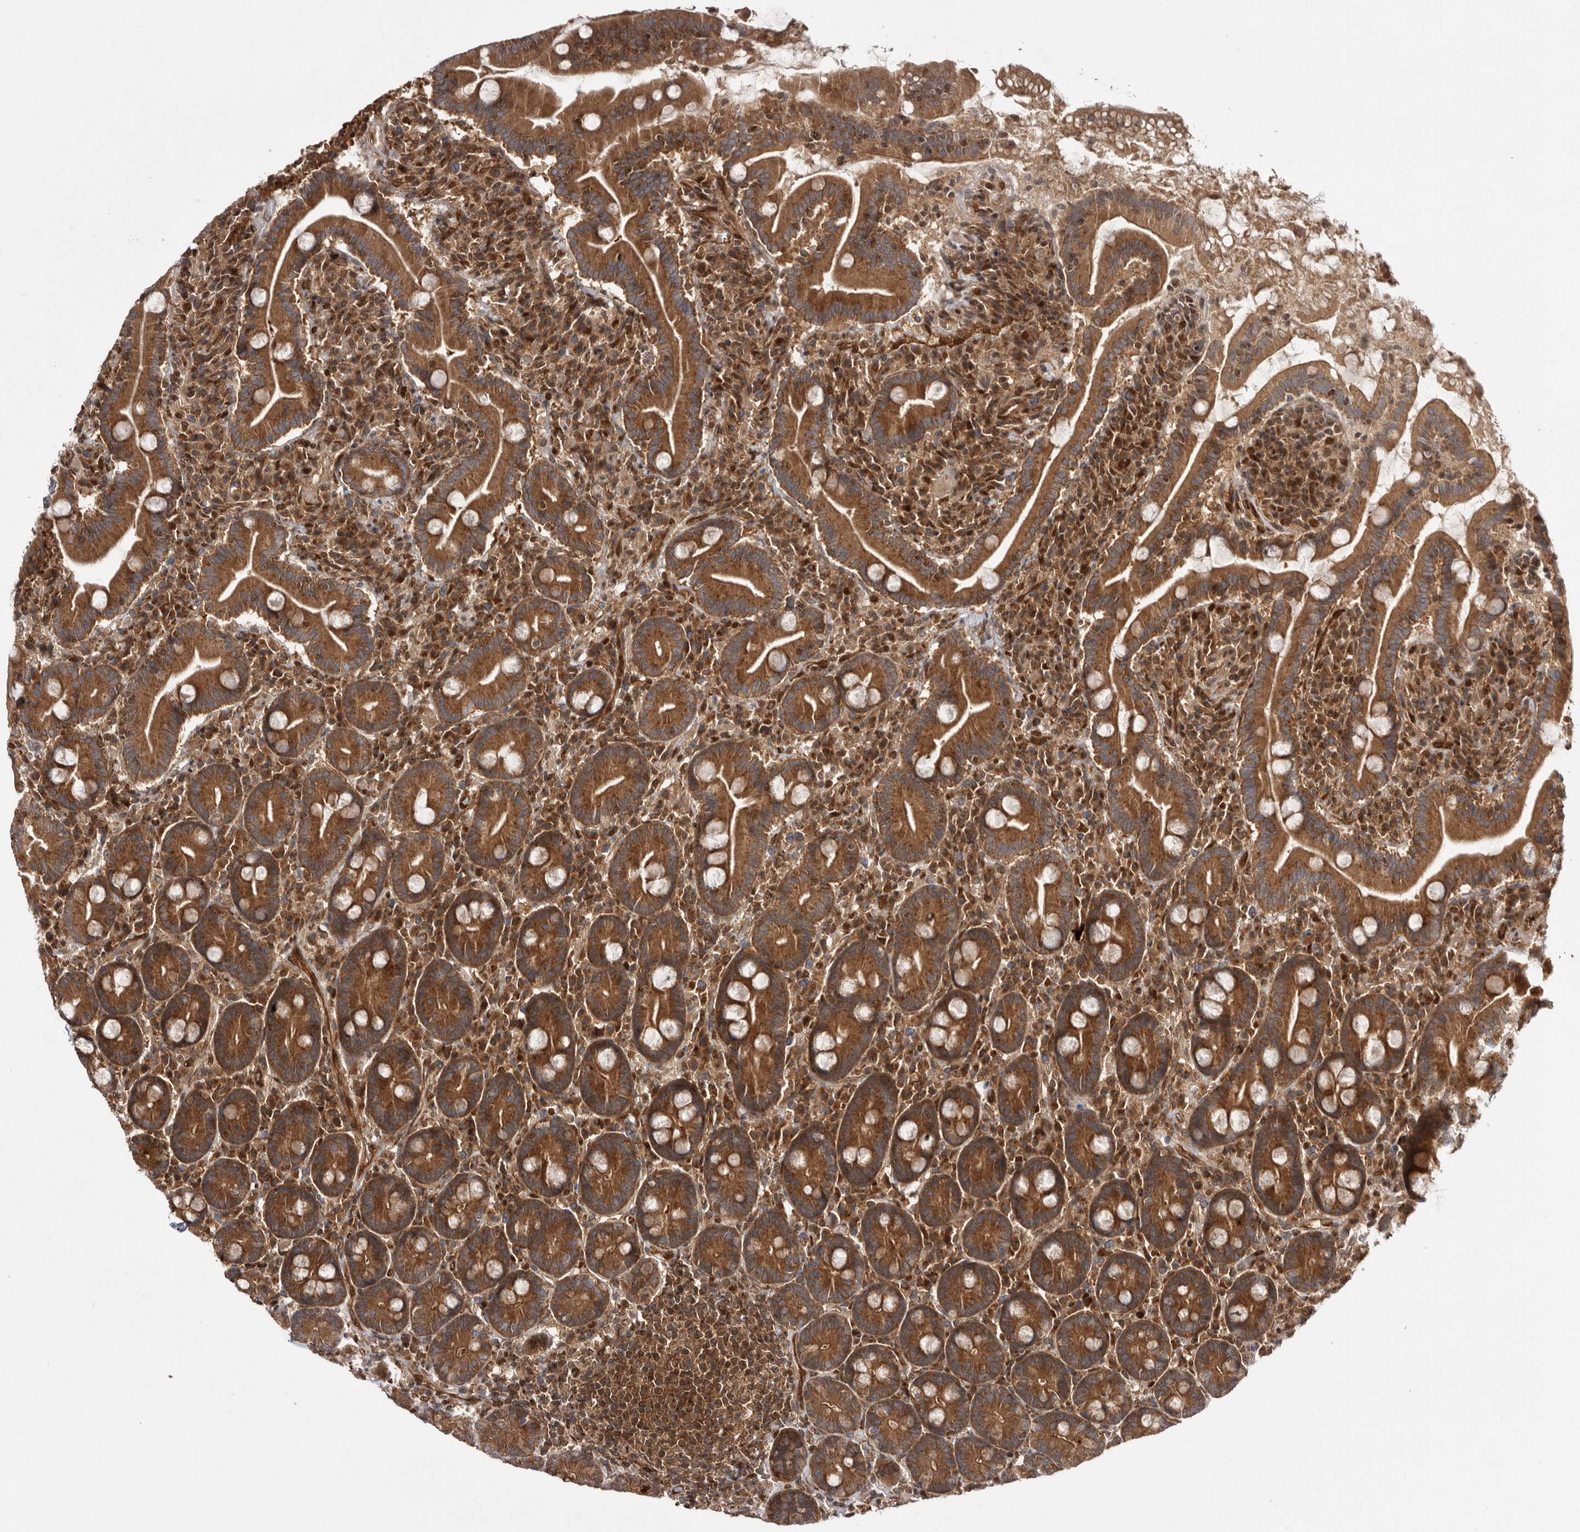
{"staining": {"intensity": "strong", "quantity": "25%-75%", "location": "cytoplasmic/membranous"}, "tissue": "duodenum", "cell_type": "Glandular cells", "image_type": "normal", "snomed": [{"axis": "morphology", "description": "Normal tissue, NOS"}, {"axis": "topography", "description": "Duodenum"}], "caption": "Brown immunohistochemical staining in unremarkable duodenum reveals strong cytoplasmic/membranous staining in approximately 25%-75% of glandular cells.", "gene": "DHDDS", "patient": {"sex": "male", "age": 35}}